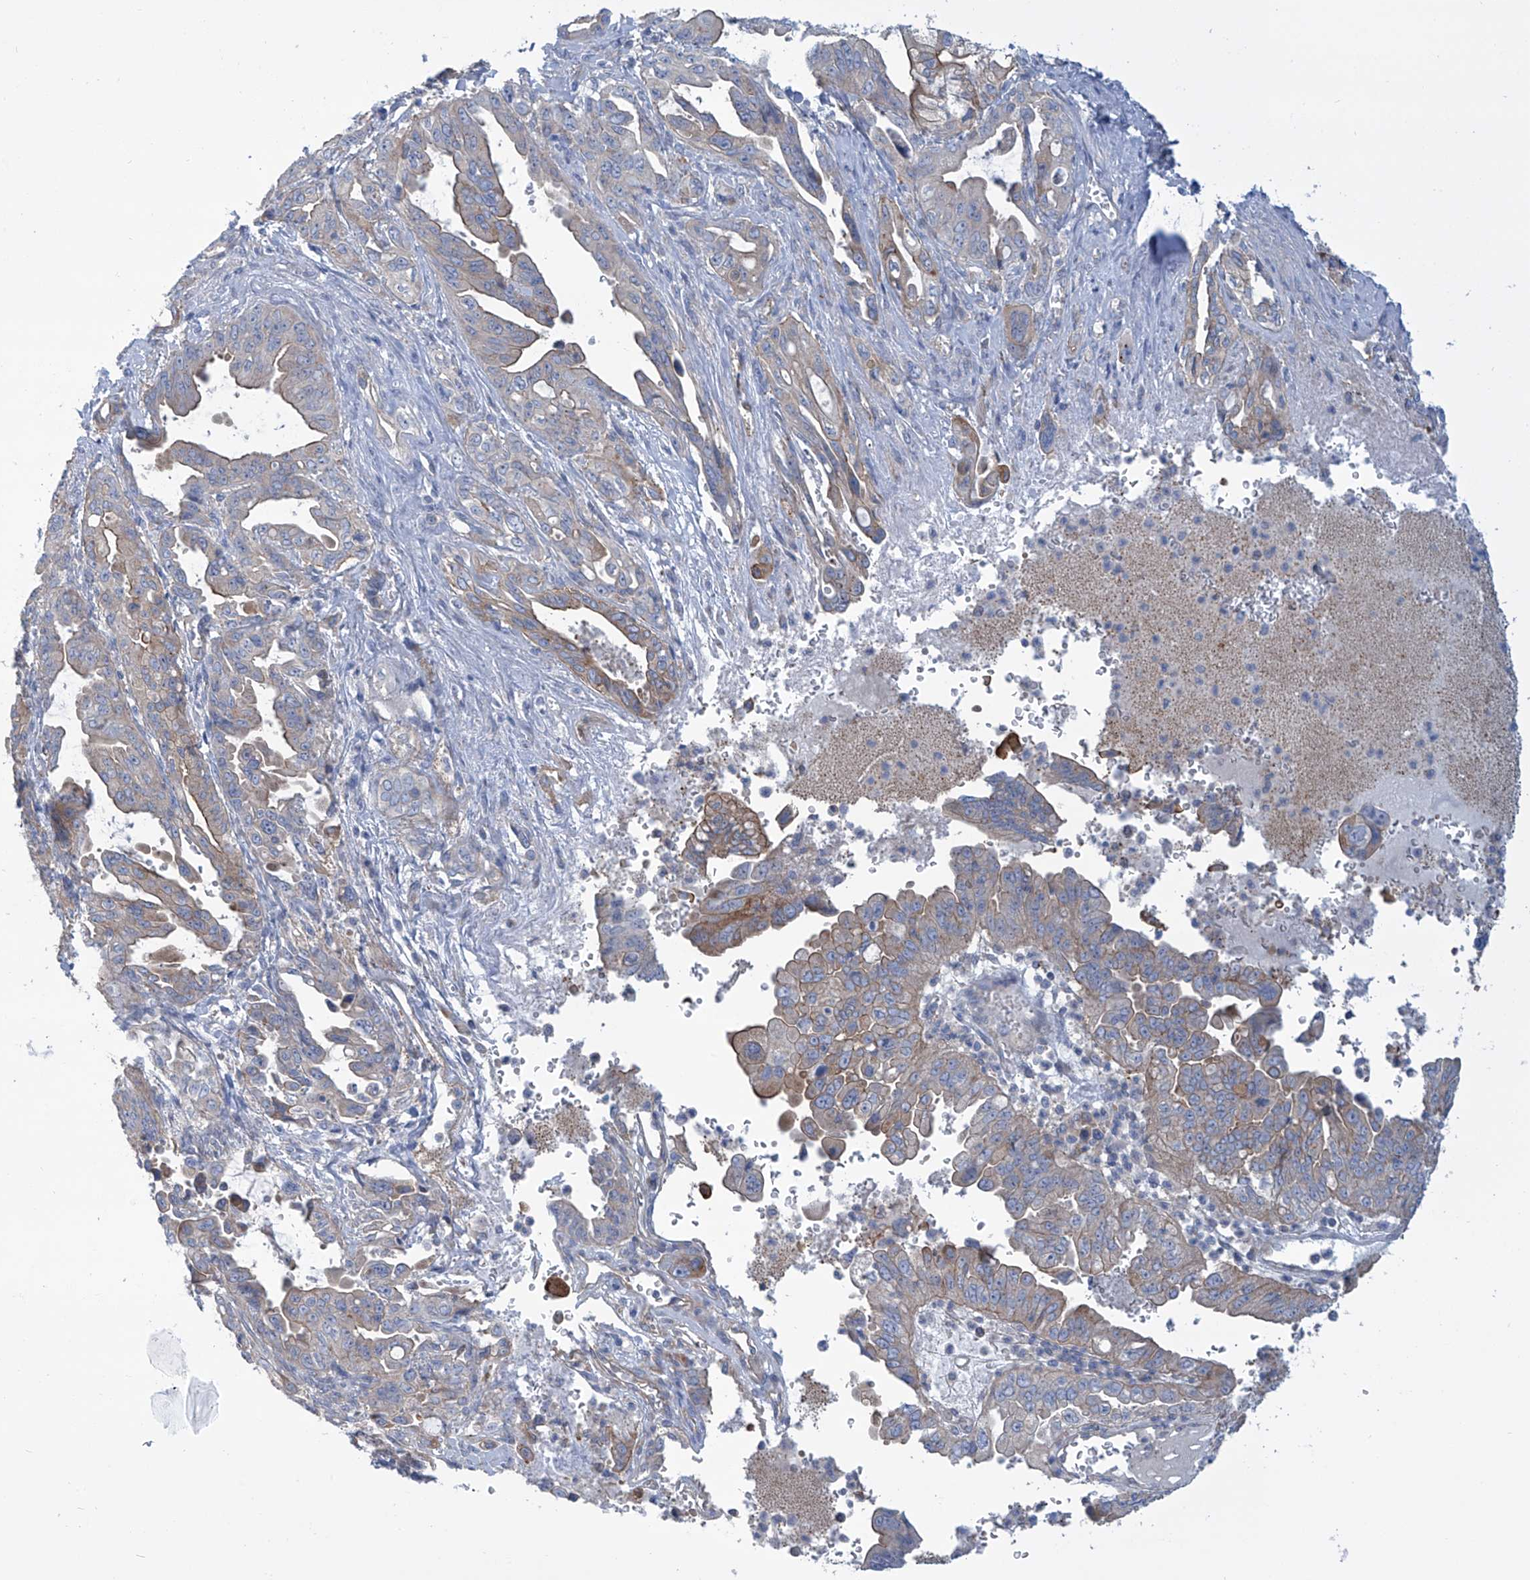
{"staining": {"intensity": "moderate", "quantity": "25%-75%", "location": "cytoplasmic/membranous"}, "tissue": "pancreatic cancer", "cell_type": "Tumor cells", "image_type": "cancer", "snomed": [{"axis": "morphology", "description": "Adenocarcinoma, NOS"}, {"axis": "topography", "description": "Pancreas"}], "caption": "Human pancreatic cancer (adenocarcinoma) stained with a protein marker demonstrates moderate staining in tumor cells.", "gene": "TMEM209", "patient": {"sex": "male", "age": 70}}